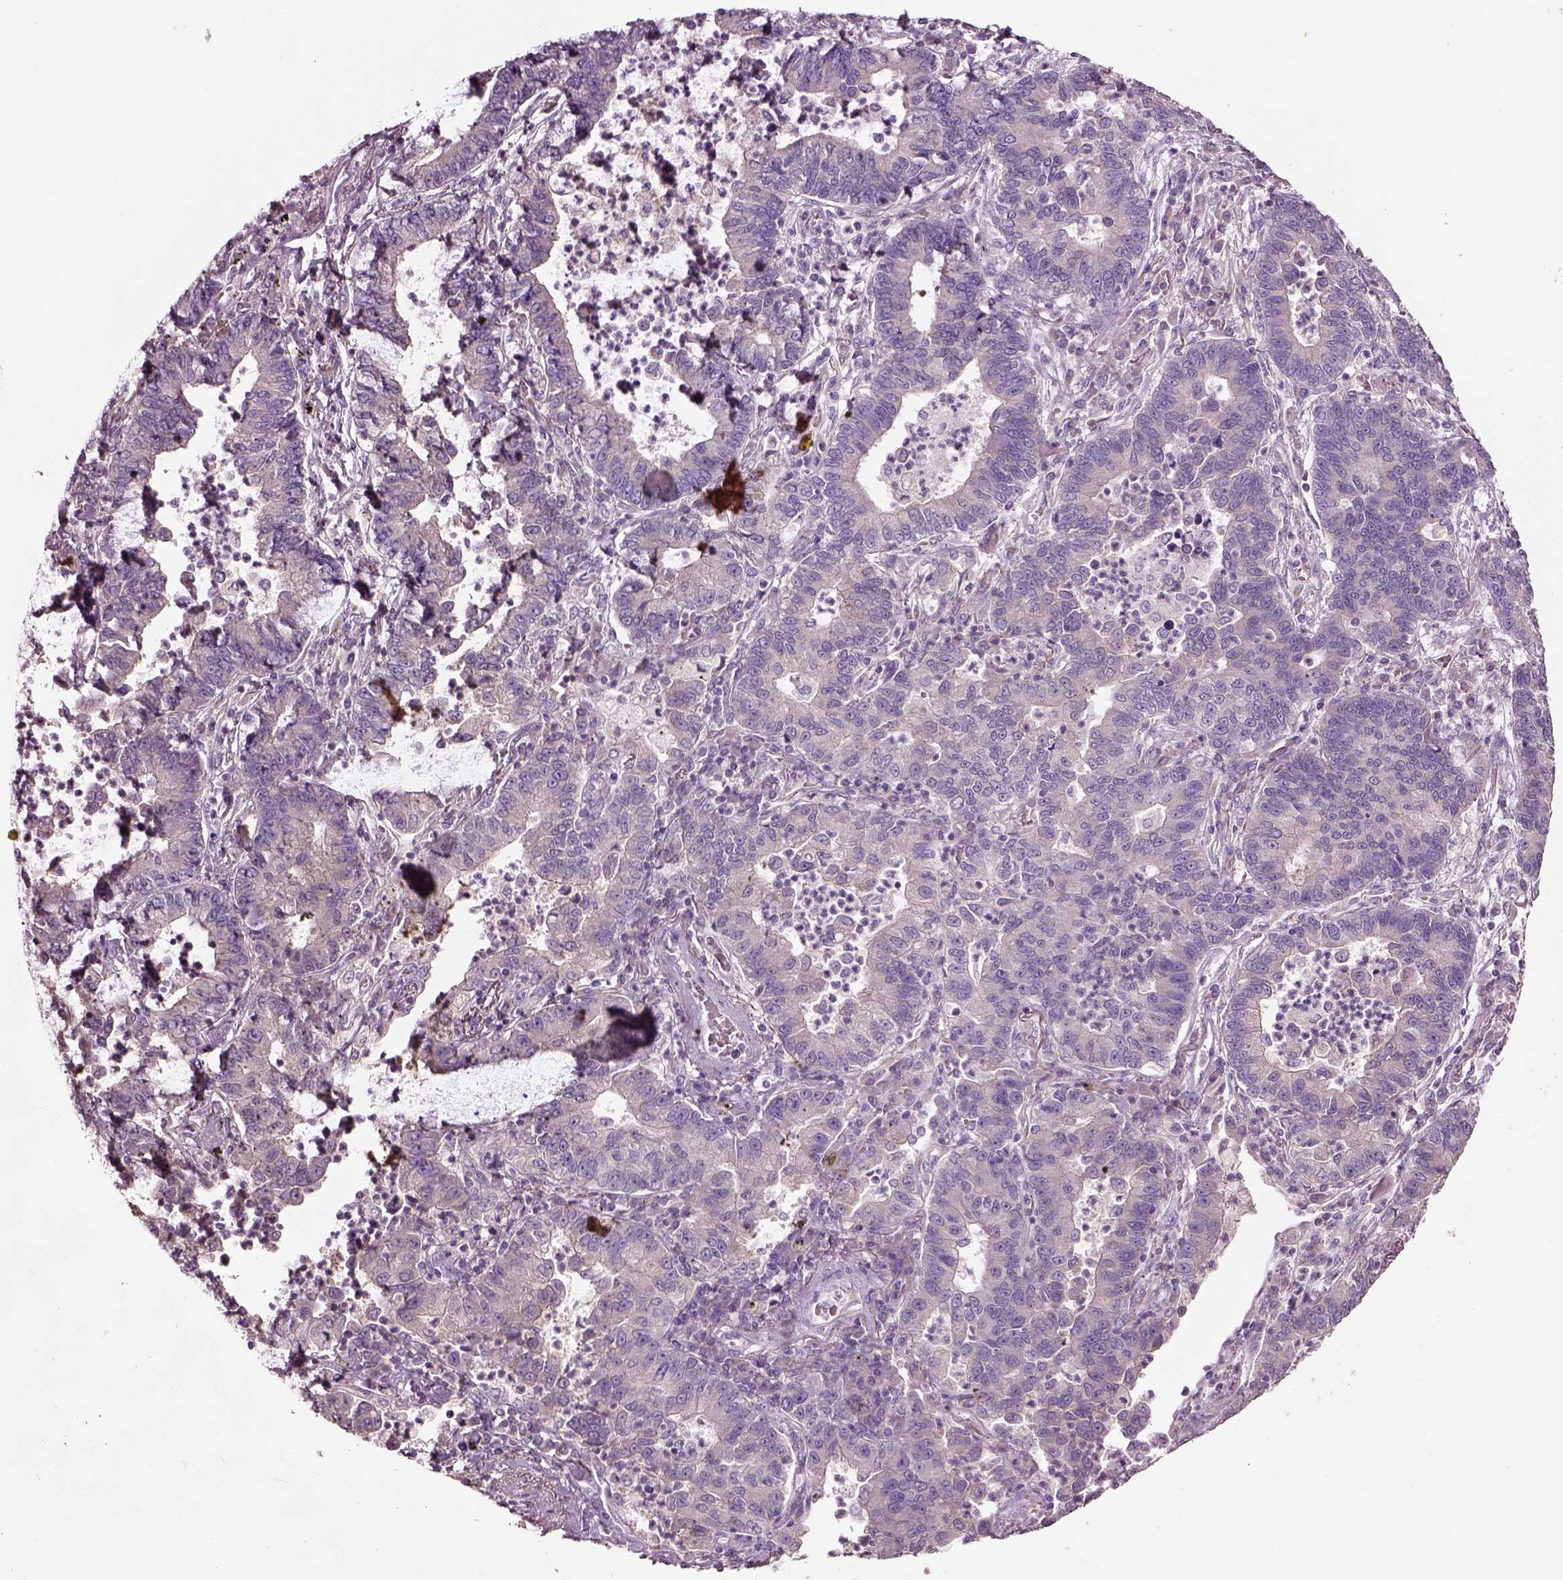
{"staining": {"intensity": "negative", "quantity": "none", "location": "none"}, "tissue": "lung cancer", "cell_type": "Tumor cells", "image_type": "cancer", "snomed": [{"axis": "morphology", "description": "Adenocarcinoma, NOS"}, {"axis": "topography", "description": "Lung"}], "caption": "The image reveals no staining of tumor cells in adenocarcinoma (lung). (DAB immunohistochemistry (IHC) visualized using brightfield microscopy, high magnification).", "gene": "DUOXA2", "patient": {"sex": "female", "age": 57}}